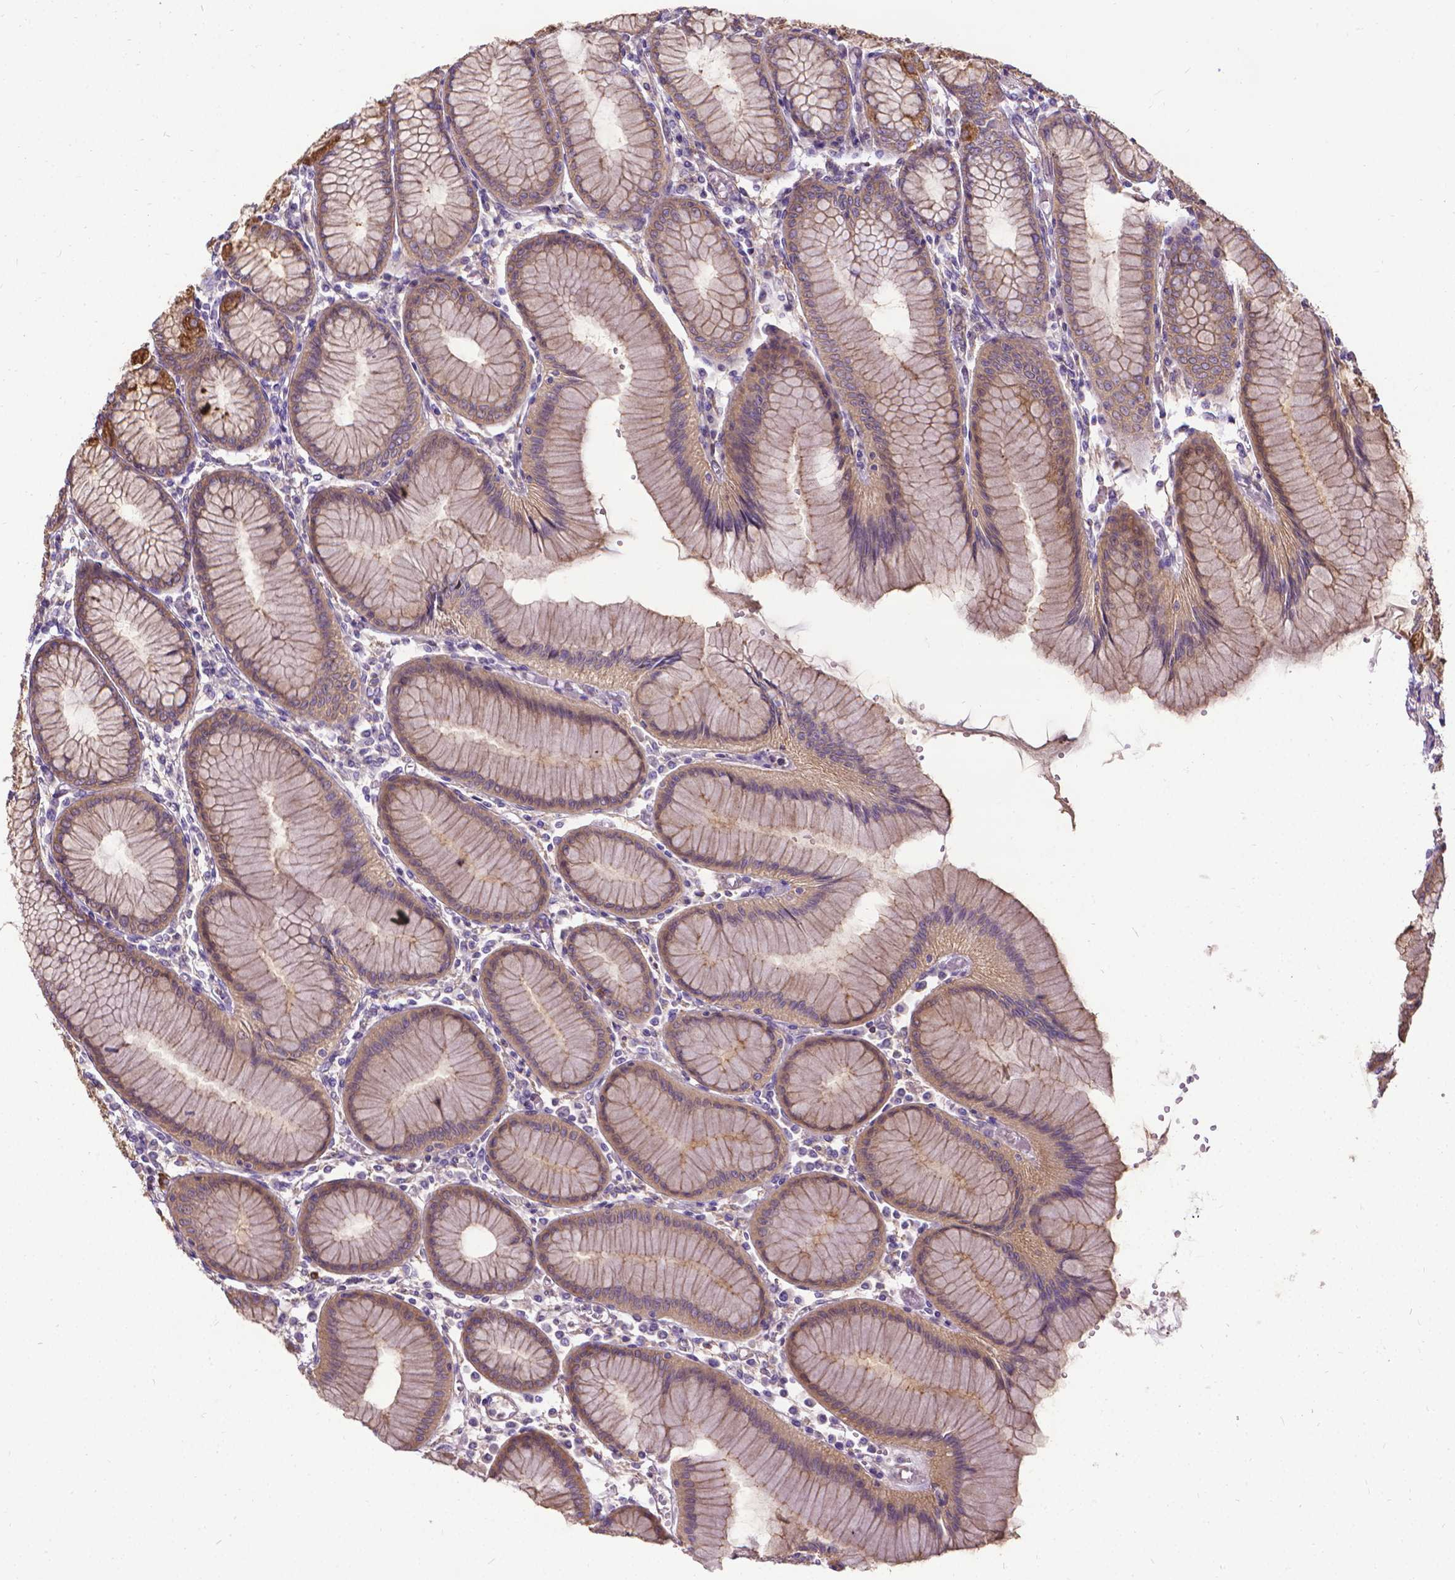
{"staining": {"intensity": "moderate", "quantity": "25%-75%", "location": "cytoplasmic/membranous"}, "tissue": "stomach", "cell_type": "Glandular cells", "image_type": "normal", "snomed": [{"axis": "morphology", "description": "Normal tissue, NOS"}, {"axis": "topography", "description": "Skeletal muscle"}, {"axis": "topography", "description": "Stomach"}], "caption": "Glandular cells demonstrate medium levels of moderate cytoplasmic/membranous positivity in approximately 25%-75% of cells in benign human stomach.", "gene": "CFAP299", "patient": {"sex": "female", "age": 57}}